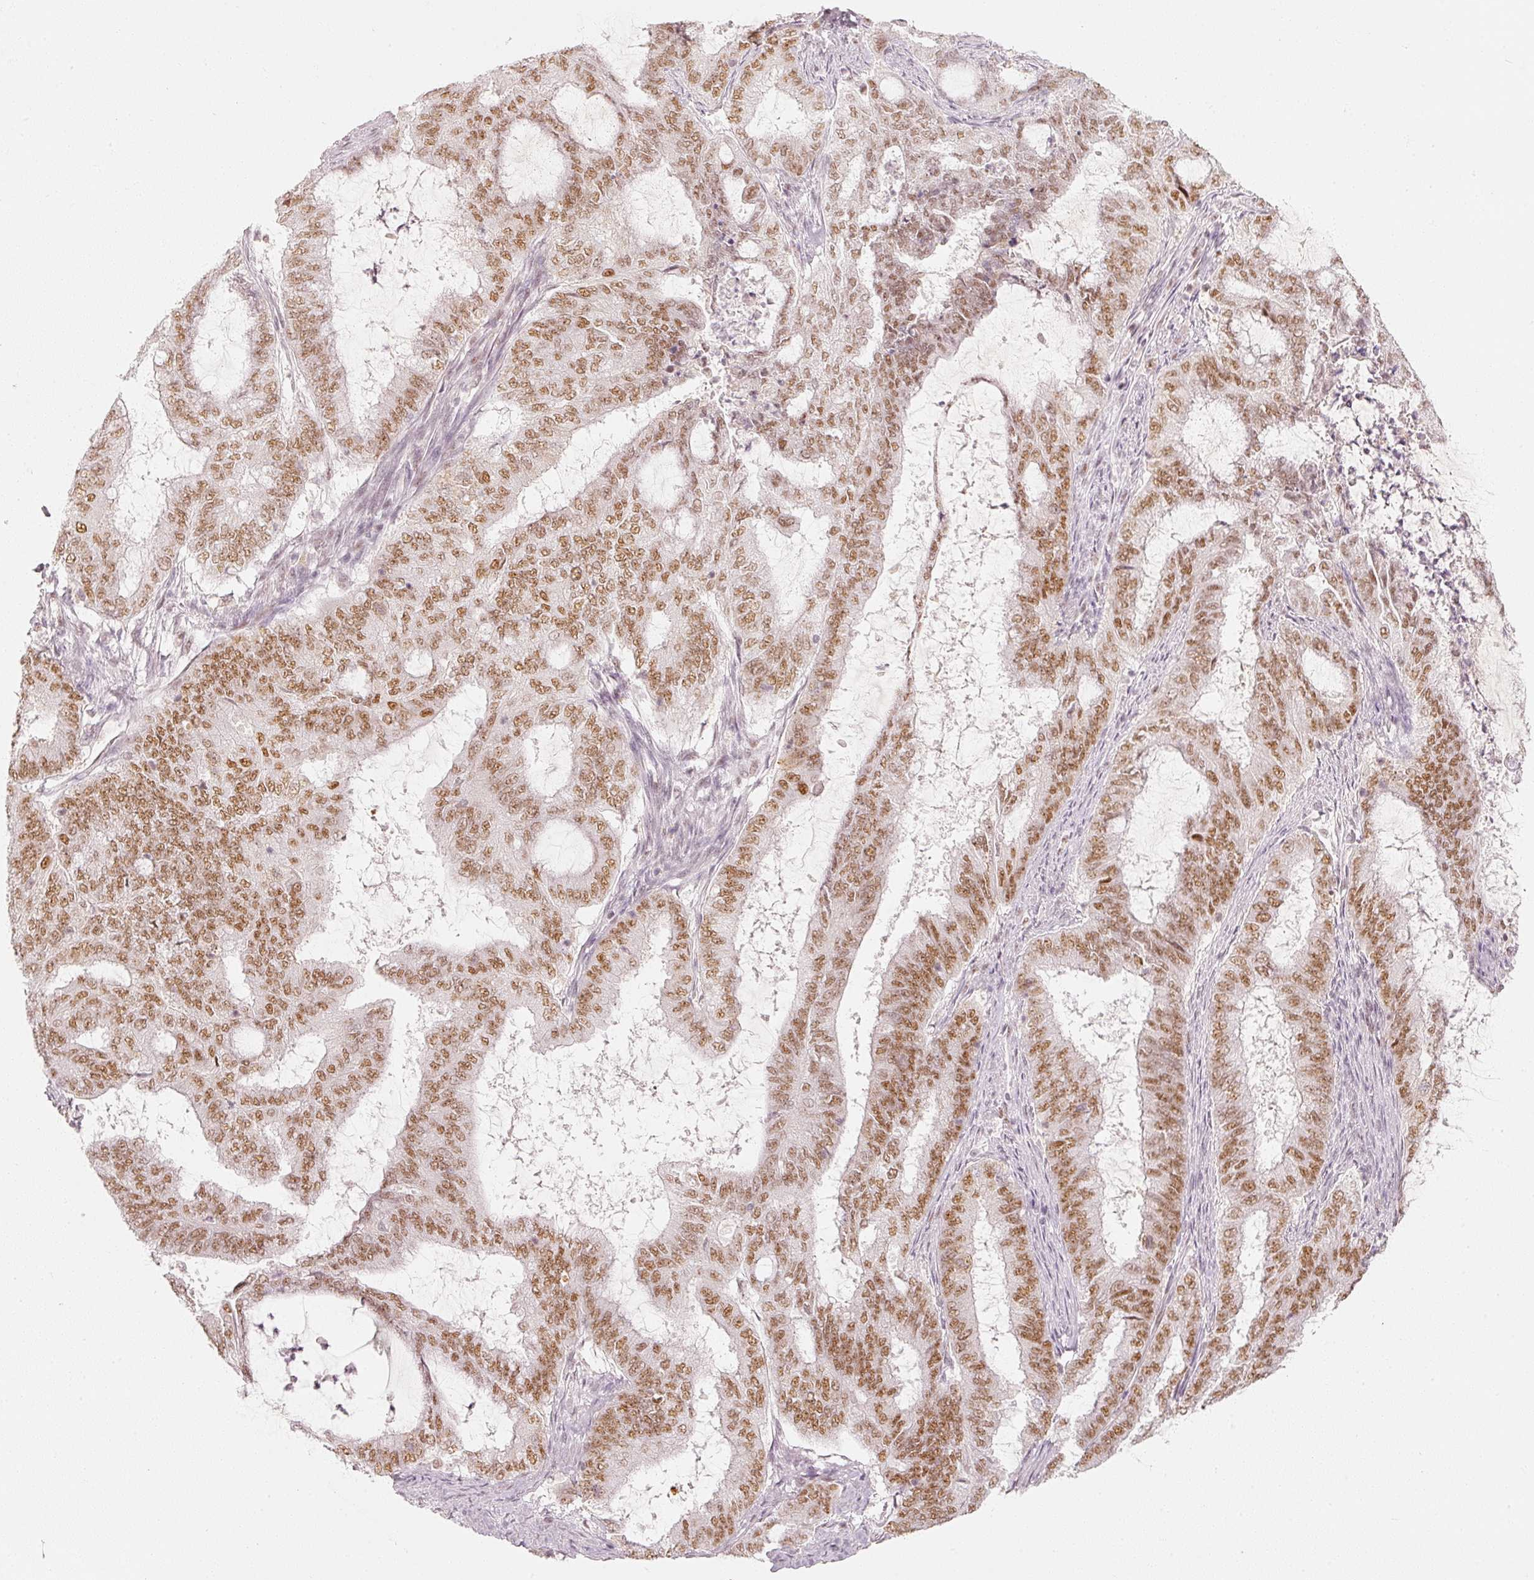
{"staining": {"intensity": "moderate", "quantity": ">75%", "location": "nuclear"}, "tissue": "endometrial cancer", "cell_type": "Tumor cells", "image_type": "cancer", "snomed": [{"axis": "morphology", "description": "Adenocarcinoma, NOS"}, {"axis": "topography", "description": "Endometrium"}], "caption": "Immunohistochemical staining of endometrial cancer displays medium levels of moderate nuclear positivity in approximately >75% of tumor cells. (brown staining indicates protein expression, while blue staining denotes nuclei).", "gene": "PPP1R10", "patient": {"sex": "female", "age": 51}}